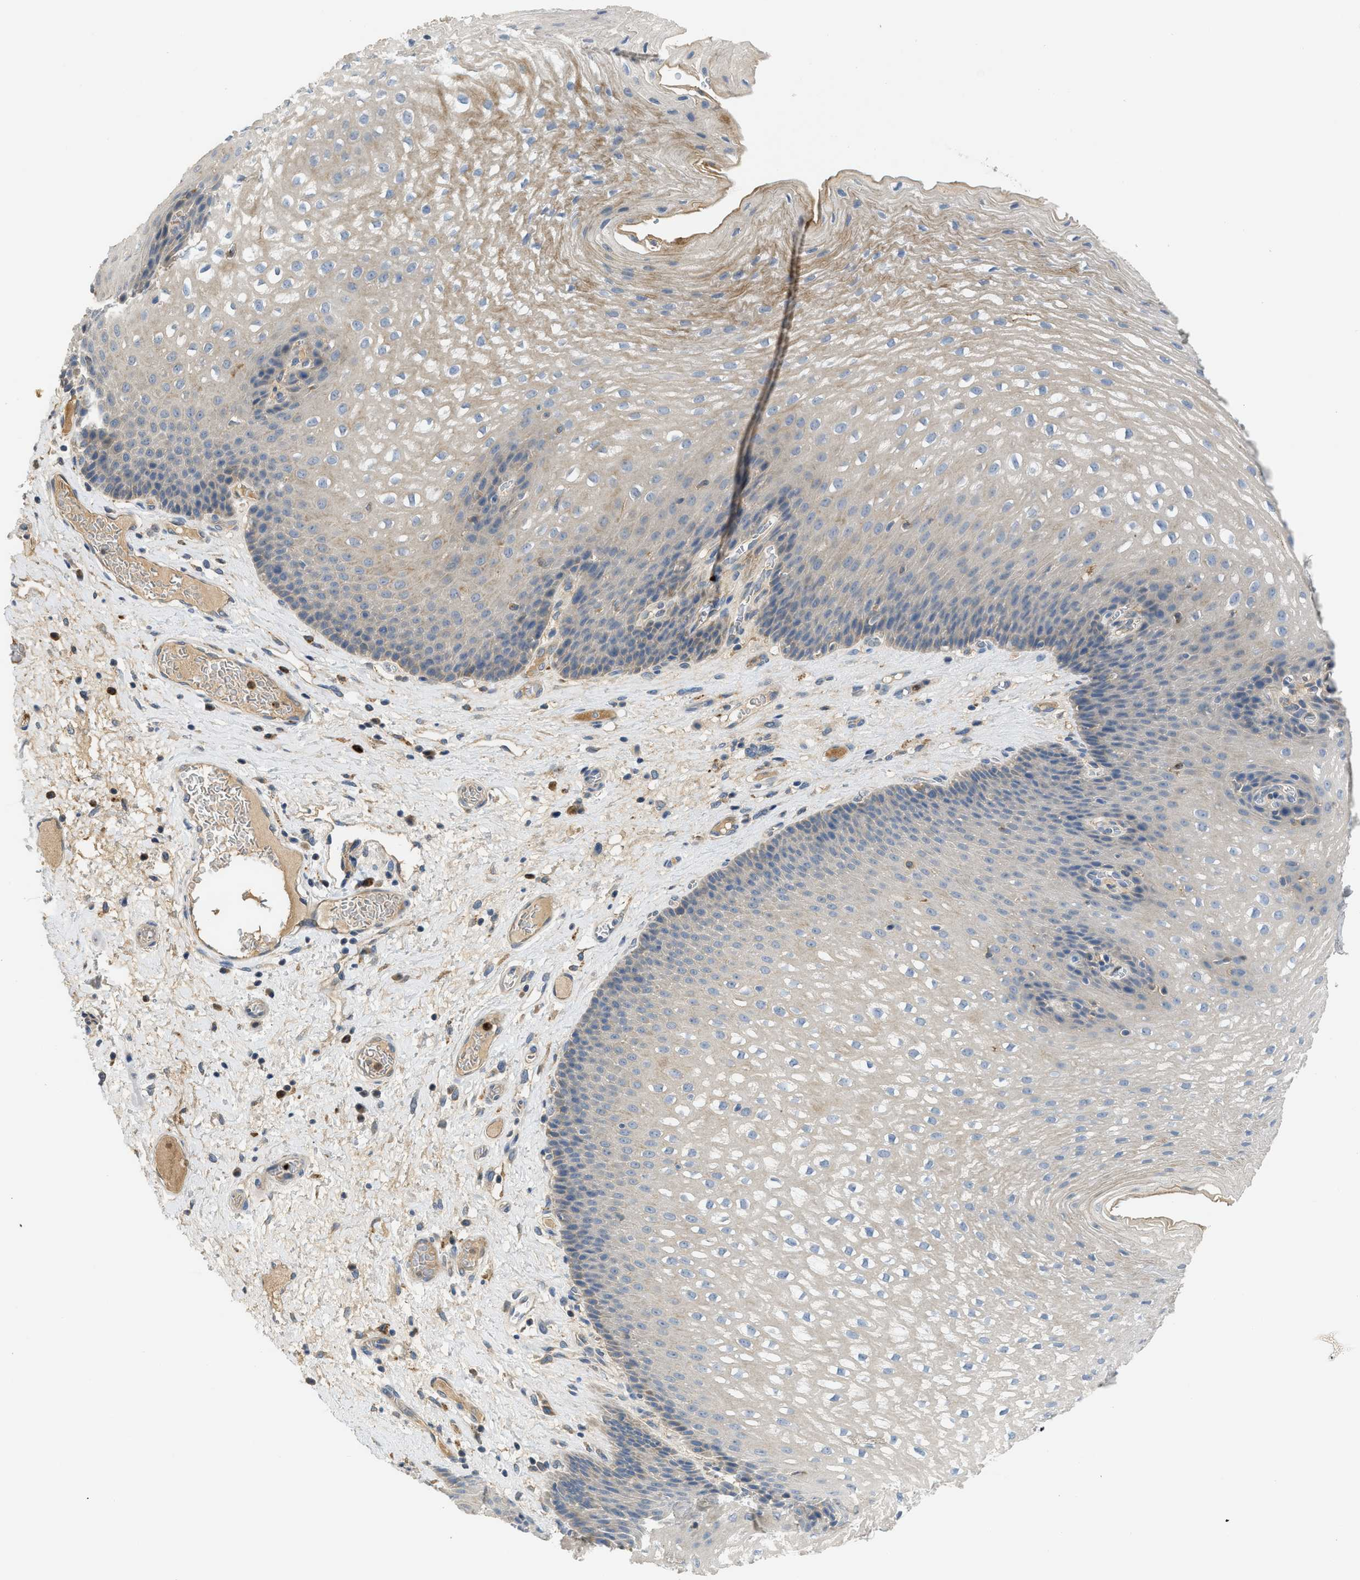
{"staining": {"intensity": "weak", "quantity": "25%-75%", "location": "cytoplasmic/membranous"}, "tissue": "esophagus", "cell_type": "Squamous epithelial cells", "image_type": "normal", "snomed": [{"axis": "morphology", "description": "Normal tissue, NOS"}, {"axis": "topography", "description": "Esophagus"}], "caption": "Protein staining demonstrates weak cytoplasmic/membranous staining in approximately 25%-75% of squamous epithelial cells in normal esophagus.", "gene": "RHBDF2", "patient": {"sex": "male", "age": 48}}